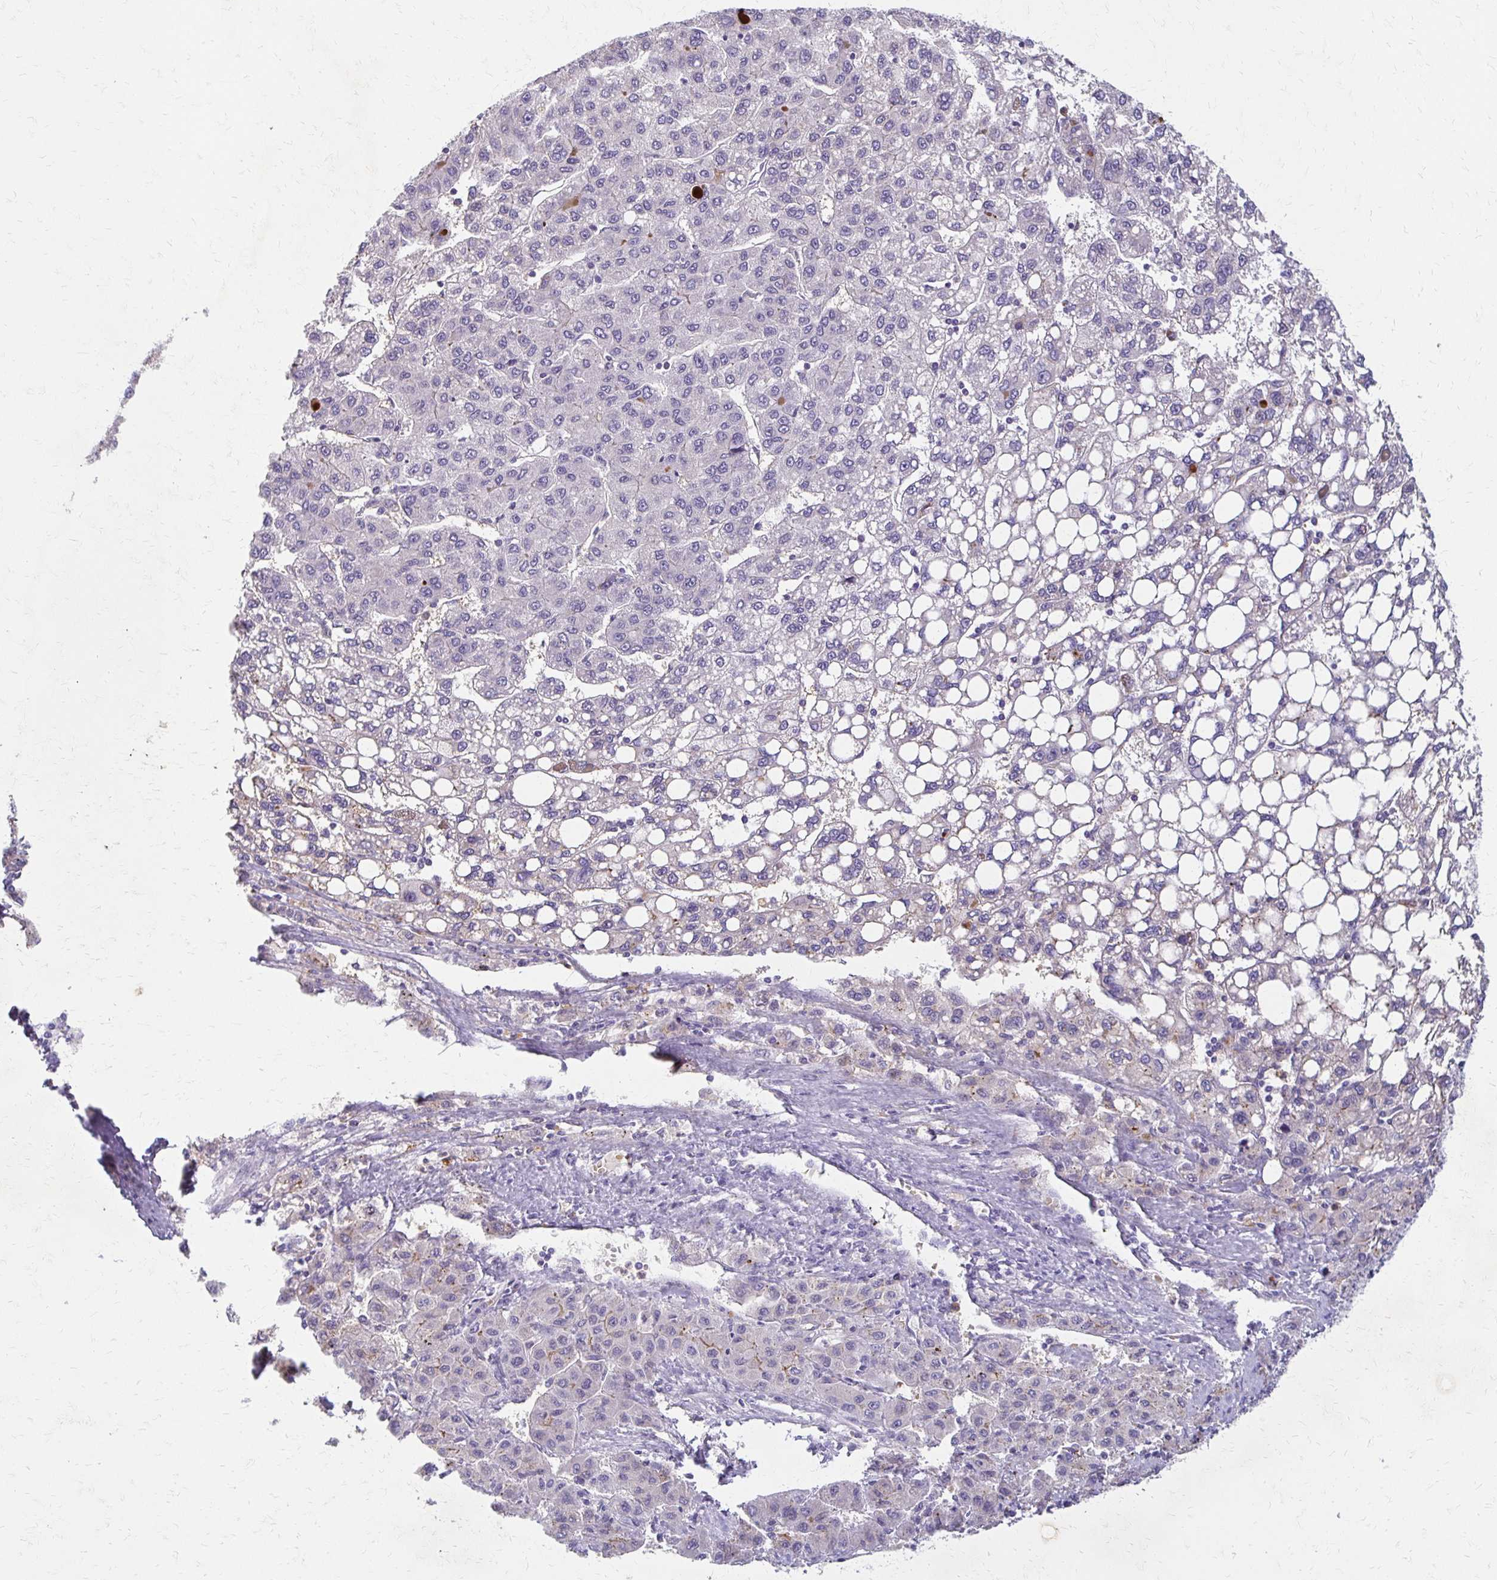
{"staining": {"intensity": "negative", "quantity": "none", "location": "none"}, "tissue": "liver cancer", "cell_type": "Tumor cells", "image_type": "cancer", "snomed": [{"axis": "morphology", "description": "Carcinoma, Hepatocellular, NOS"}, {"axis": "topography", "description": "Liver"}], "caption": "Photomicrograph shows no significant protein staining in tumor cells of liver cancer (hepatocellular carcinoma).", "gene": "BBS12", "patient": {"sex": "female", "age": 82}}